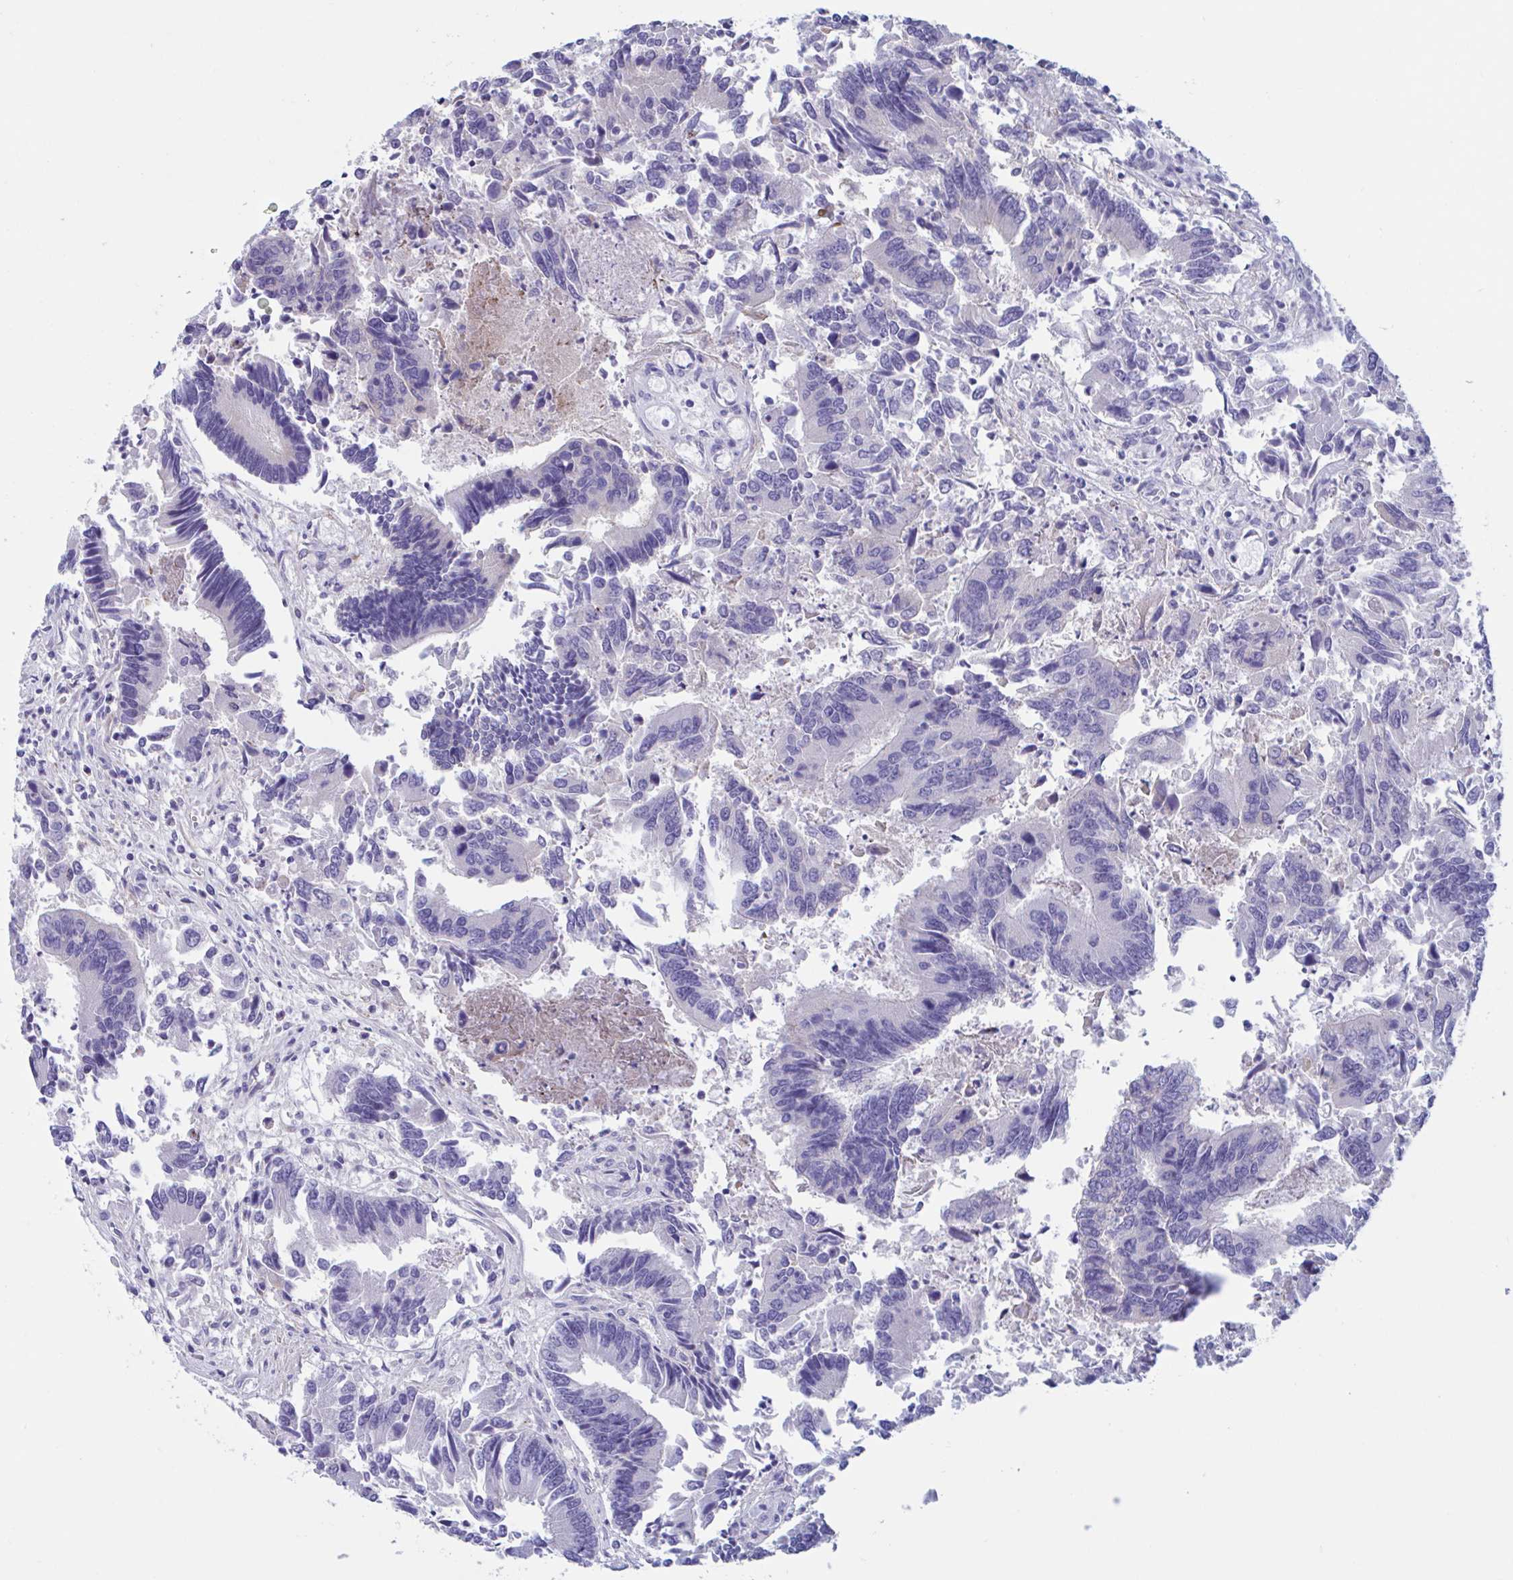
{"staining": {"intensity": "negative", "quantity": "none", "location": "none"}, "tissue": "colorectal cancer", "cell_type": "Tumor cells", "image_type": "cancer", "snomed": [{"axis": "morphology", "description": "Adenocarcinoma, NOS"}, {"axis": "topography", "description": "Colon"}], "caption": "This is a photomicrograph of immunohistochemistry (IHC) staining of adenocarcinoma (colorectal), which shows no staining in tumor cells.", "gene": "MS4A14", "patient": {"sex": "female", "age": 67}}